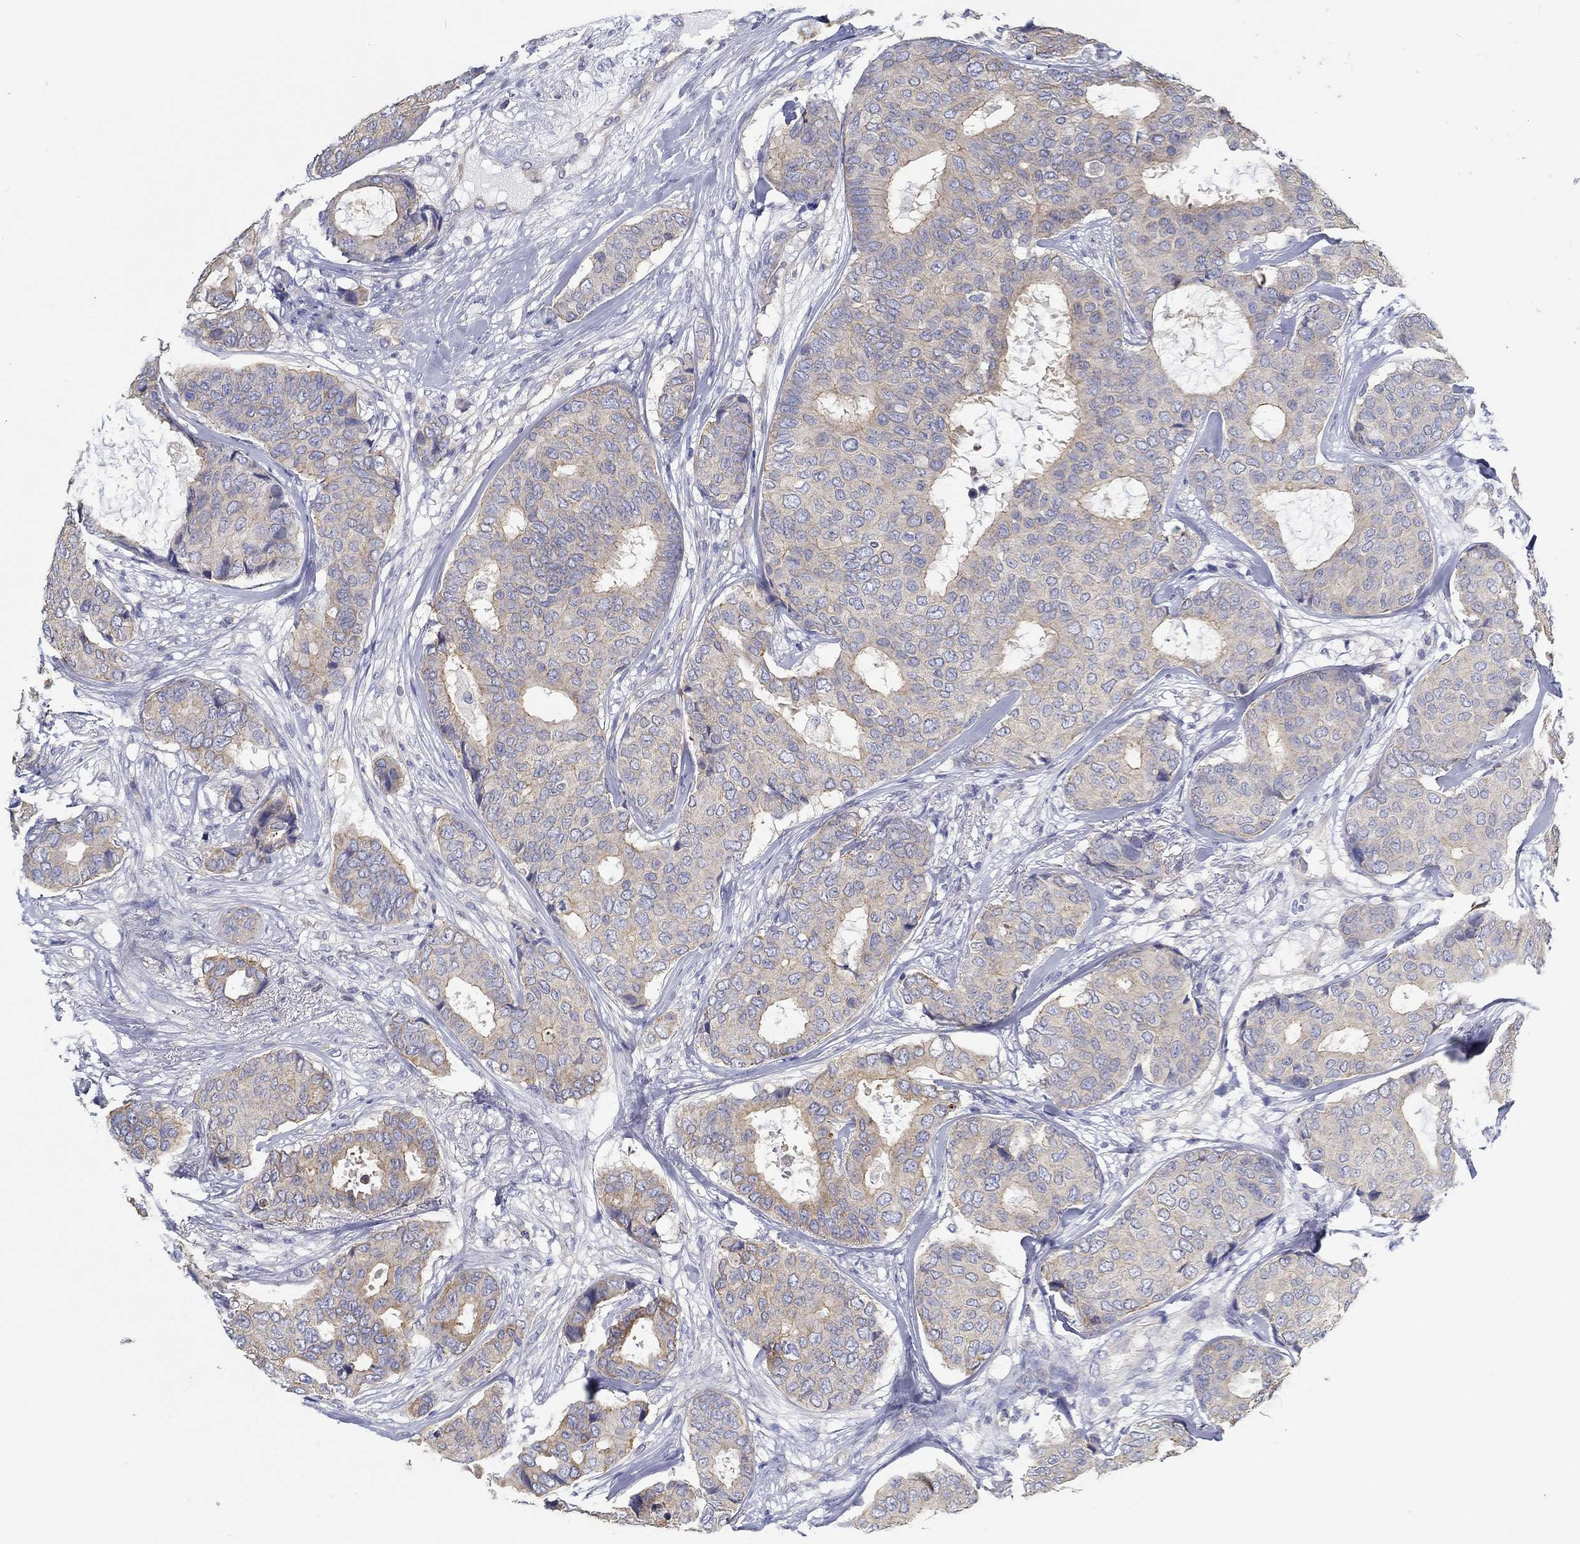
{"staining": {"intensity": "weak", "quantity": "25%-75%", "location": "cytoplasmic/membranous"}, "tissue": "breast cancer", "cell_type": "Tumor cells", "image_type": "cancer", "snomed": [{"axis": "morphology", "description": "Duct carcinoma"}, {"axis": "topography", "description": "Breast"}], "caption": "This is an image of immunohistochemistry staining of breast infiltrating ductal carcinoma, which shows weak positivity in the cytoplasmic/membranous of tumor cells.", "gene": "BBOF1", "patient": {"sex": "female", "age": 75}}